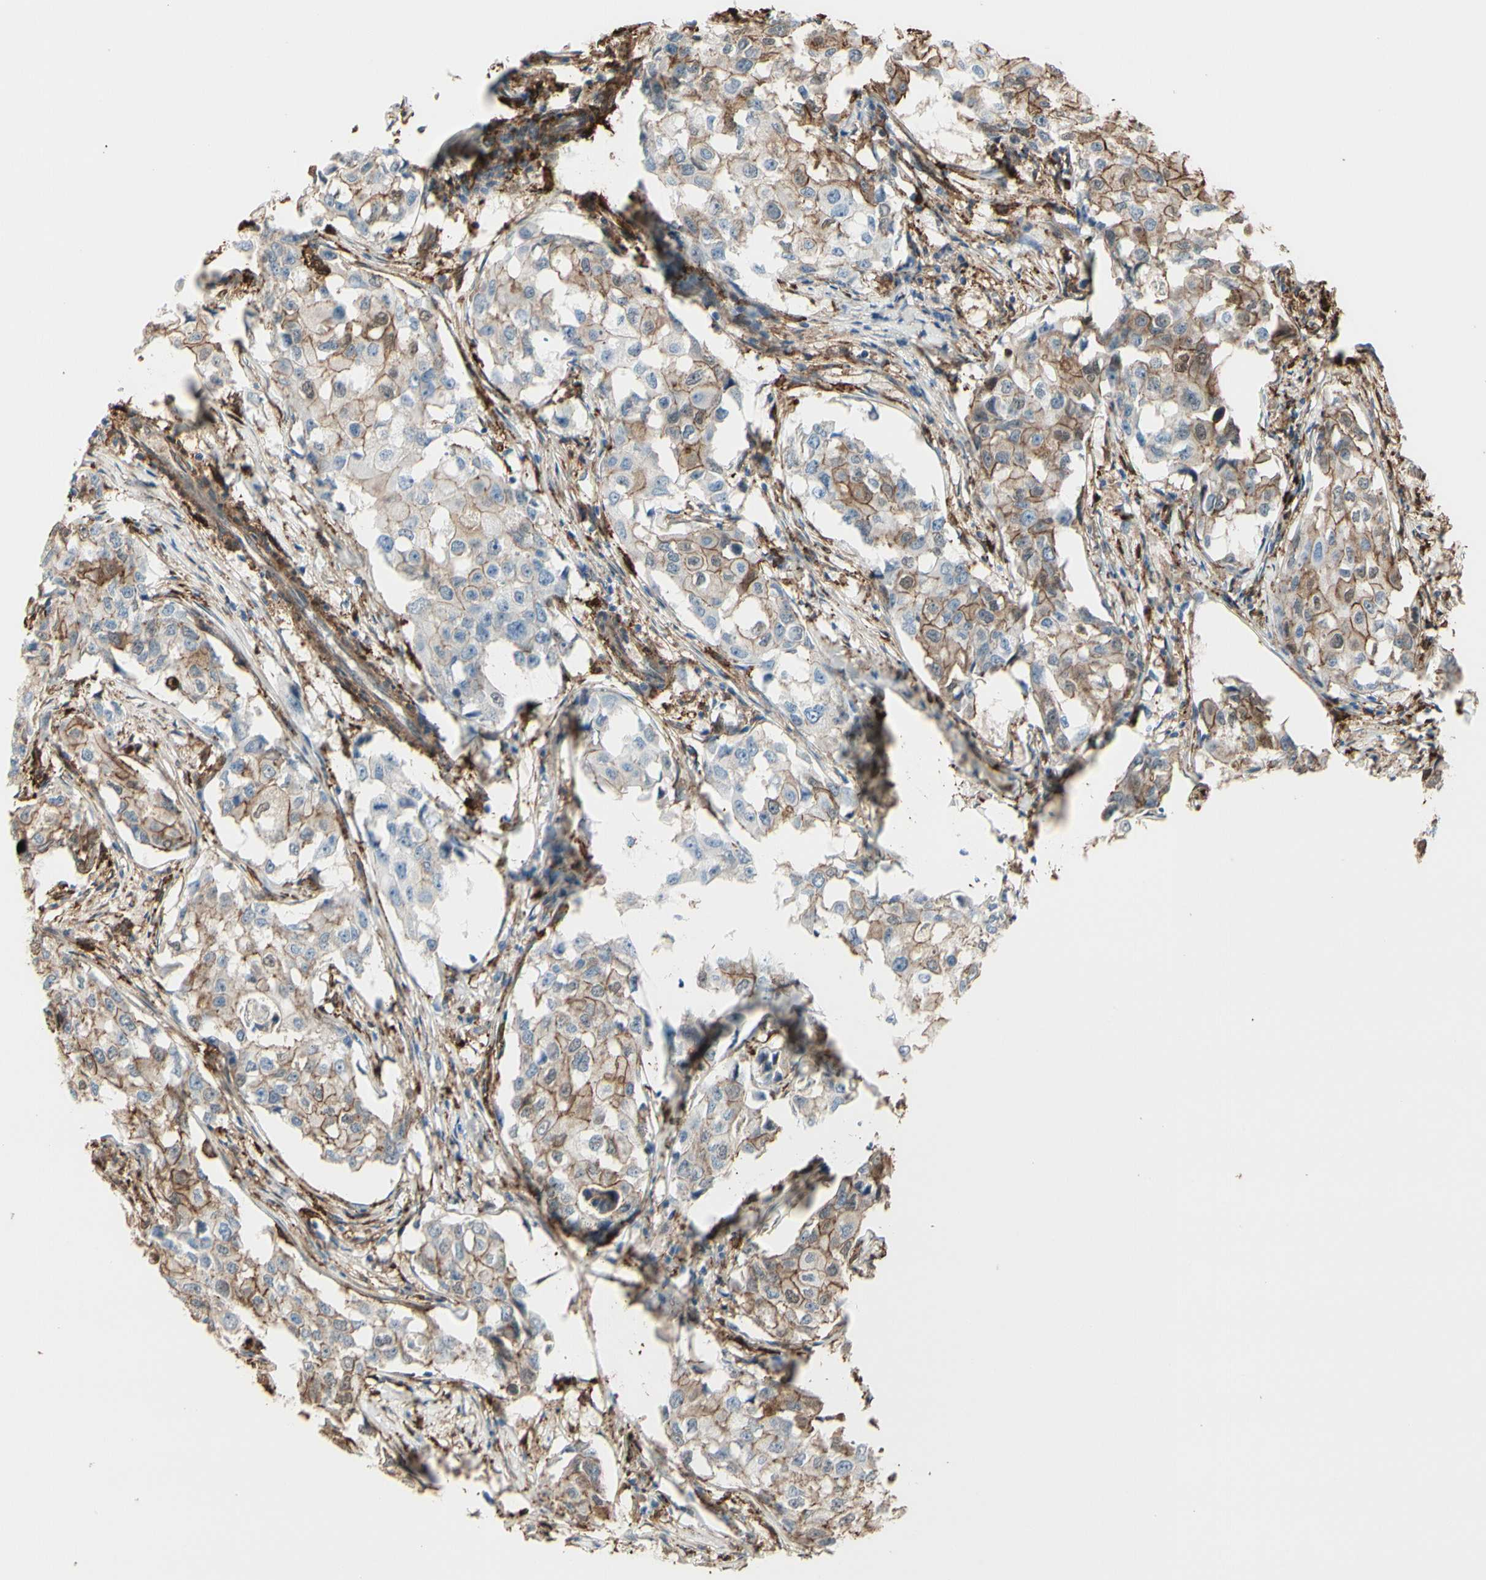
{"staining": {"intensity": "weak", "quantity": ">75%", "location": "cytoplasmic/membranous"}, "tissue": "breast cancer", "cell_type": "Tumor cells", "image_type": "cancer", "snomed": [{"axis": "morphology", "description": "Duct carcinoma"}, {"axis": "topography", "description": "Breast"}], "caption": "An IHC micrograph of tumor tissue is shown. Protein staining in brown shows weak cytoplasmic/membranous positivity in breast cancer (infiltrating ductal carcinoma) within tumor cells.", "gene": "GSN", "patient": {"sex": "female", "age": 27}}